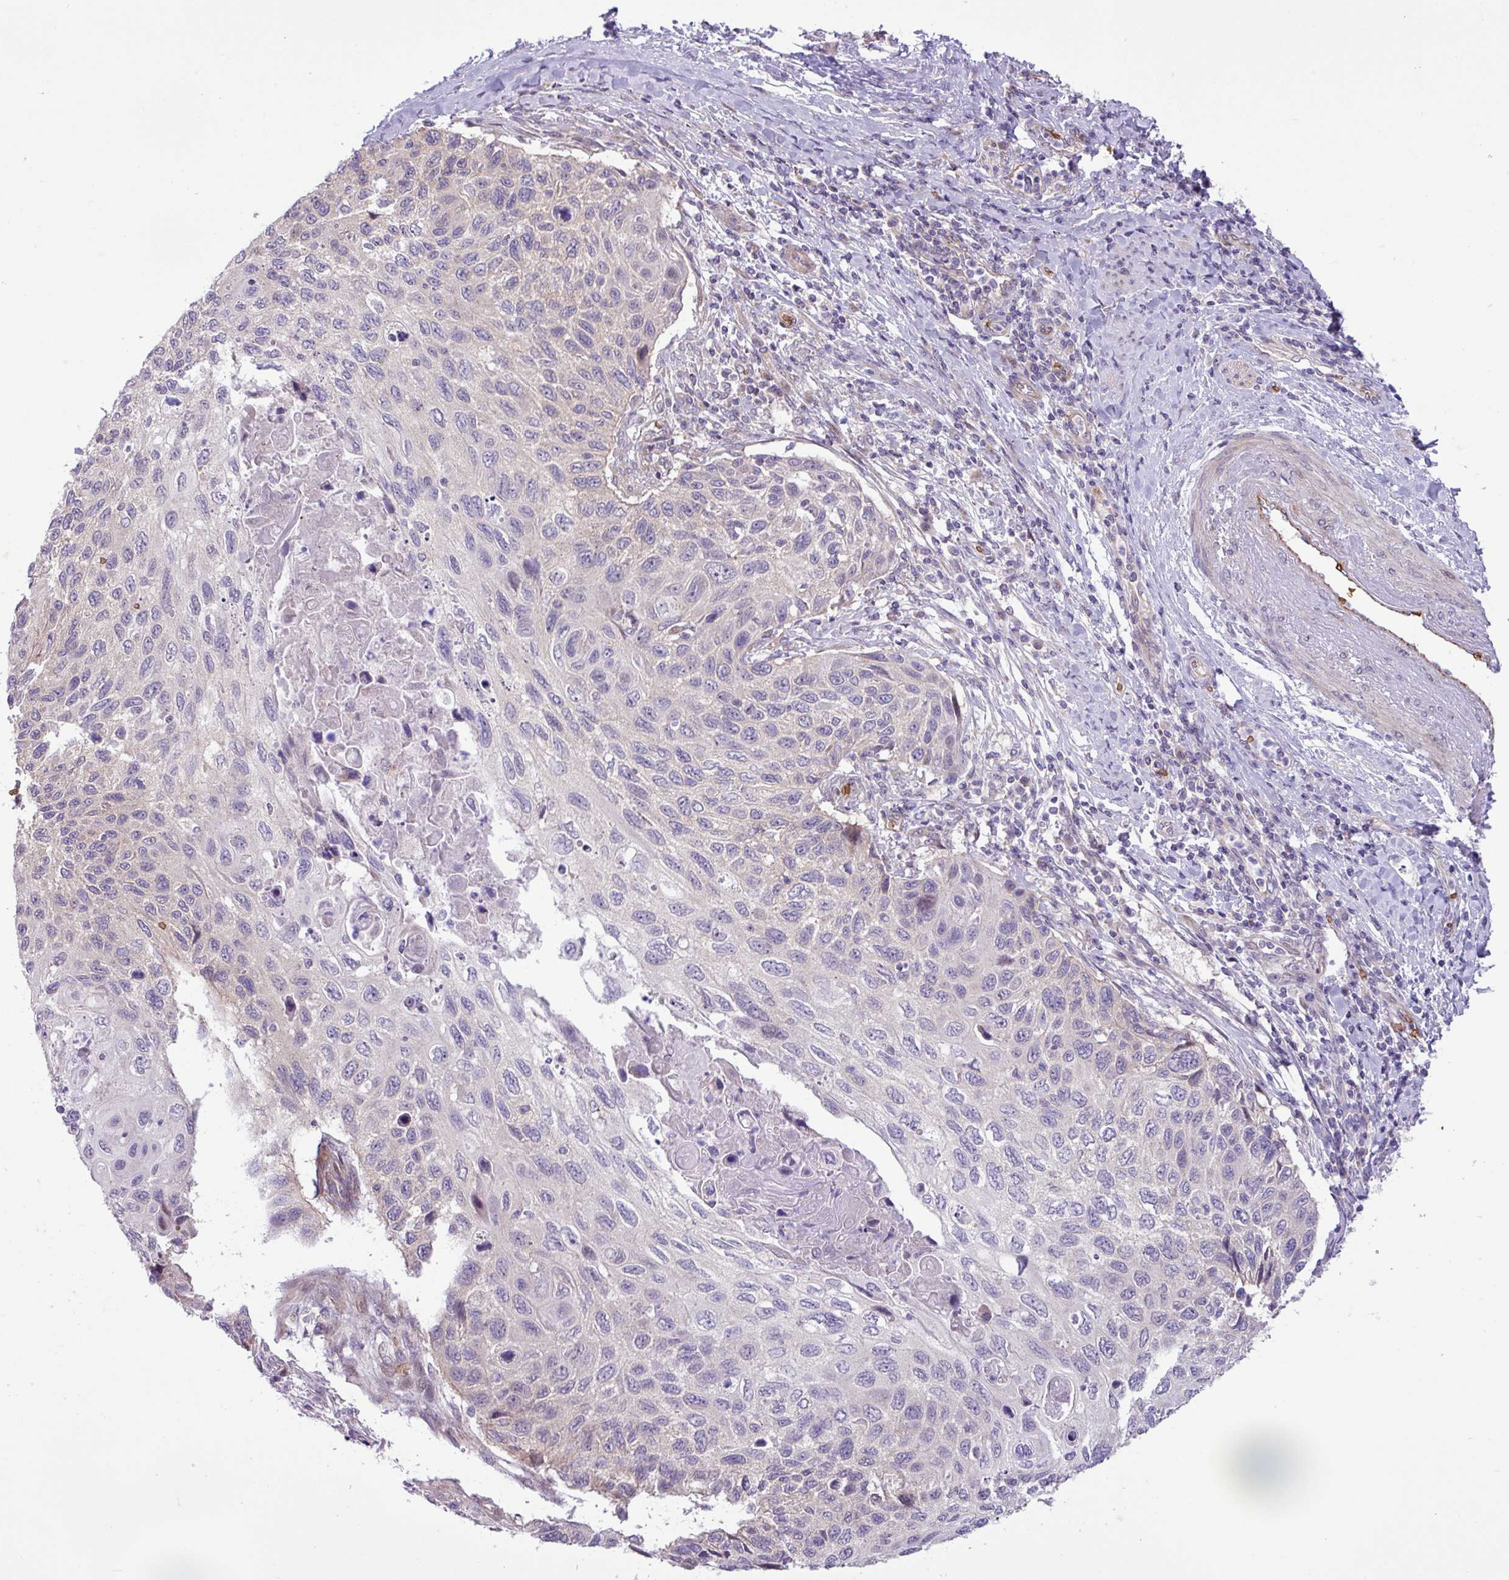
{"staining": {"intensity": "negative", "quantity": "none", "location": "none"}, "tissue": "cervical cancer", "cell_type": "Tumor cells", "image_type": "cancer", "snomed": [{"axis": "morphology", "description": "Squamous cell carcinoma, NOS"}, {"axis": "topography", "description": "Cervix"}], "caption": "This is an immunohistochemistry photomicrograph of human cervical squamous cell carcinoma. There is no staining in tumor cells.", "gene": "RAD21L1", "patient": {"sex": "female", "age": 70}}